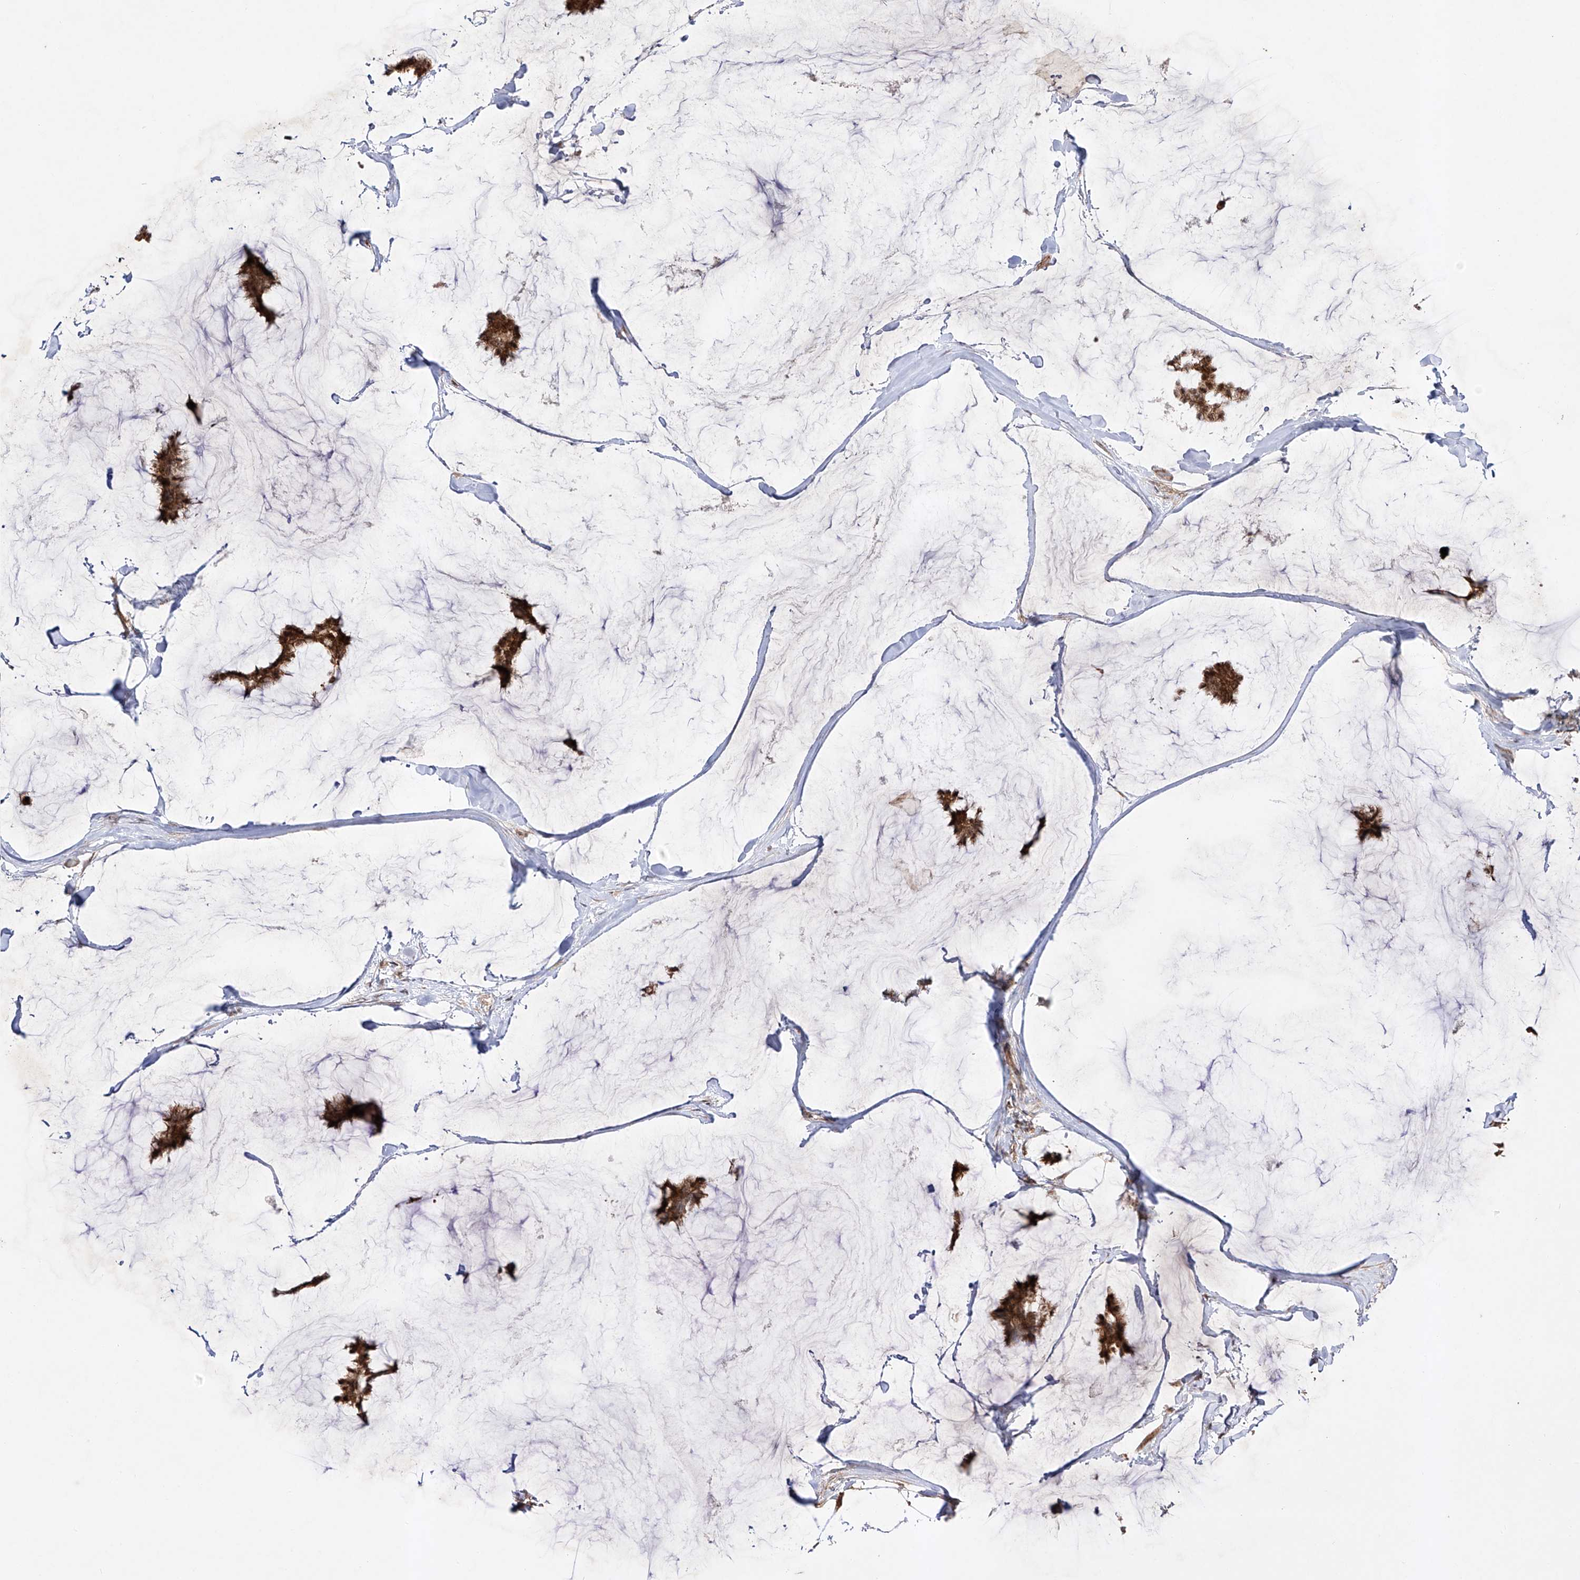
{"staining": {"intensity": "strong", "quantity": ">75%", "location": "cytoplasmic/membranous,nuclear"}, "tissue": "breast cancer", "cell_type": "Tumor cells", "image_type": "cancer", "snomed": [{"axis": "morphology", "description": "Duct carcinoma"}, {"axis": "topography", "description": "Breast"}], "caption": "Protein staining displays strong cytoplasmic/membranous and nuclear positivity in about >75% of tumor cells in infiltrating ductal carcinoma (breast).", "gene": "KDM1B", "patient": {"sex": "female", "age": 93}}